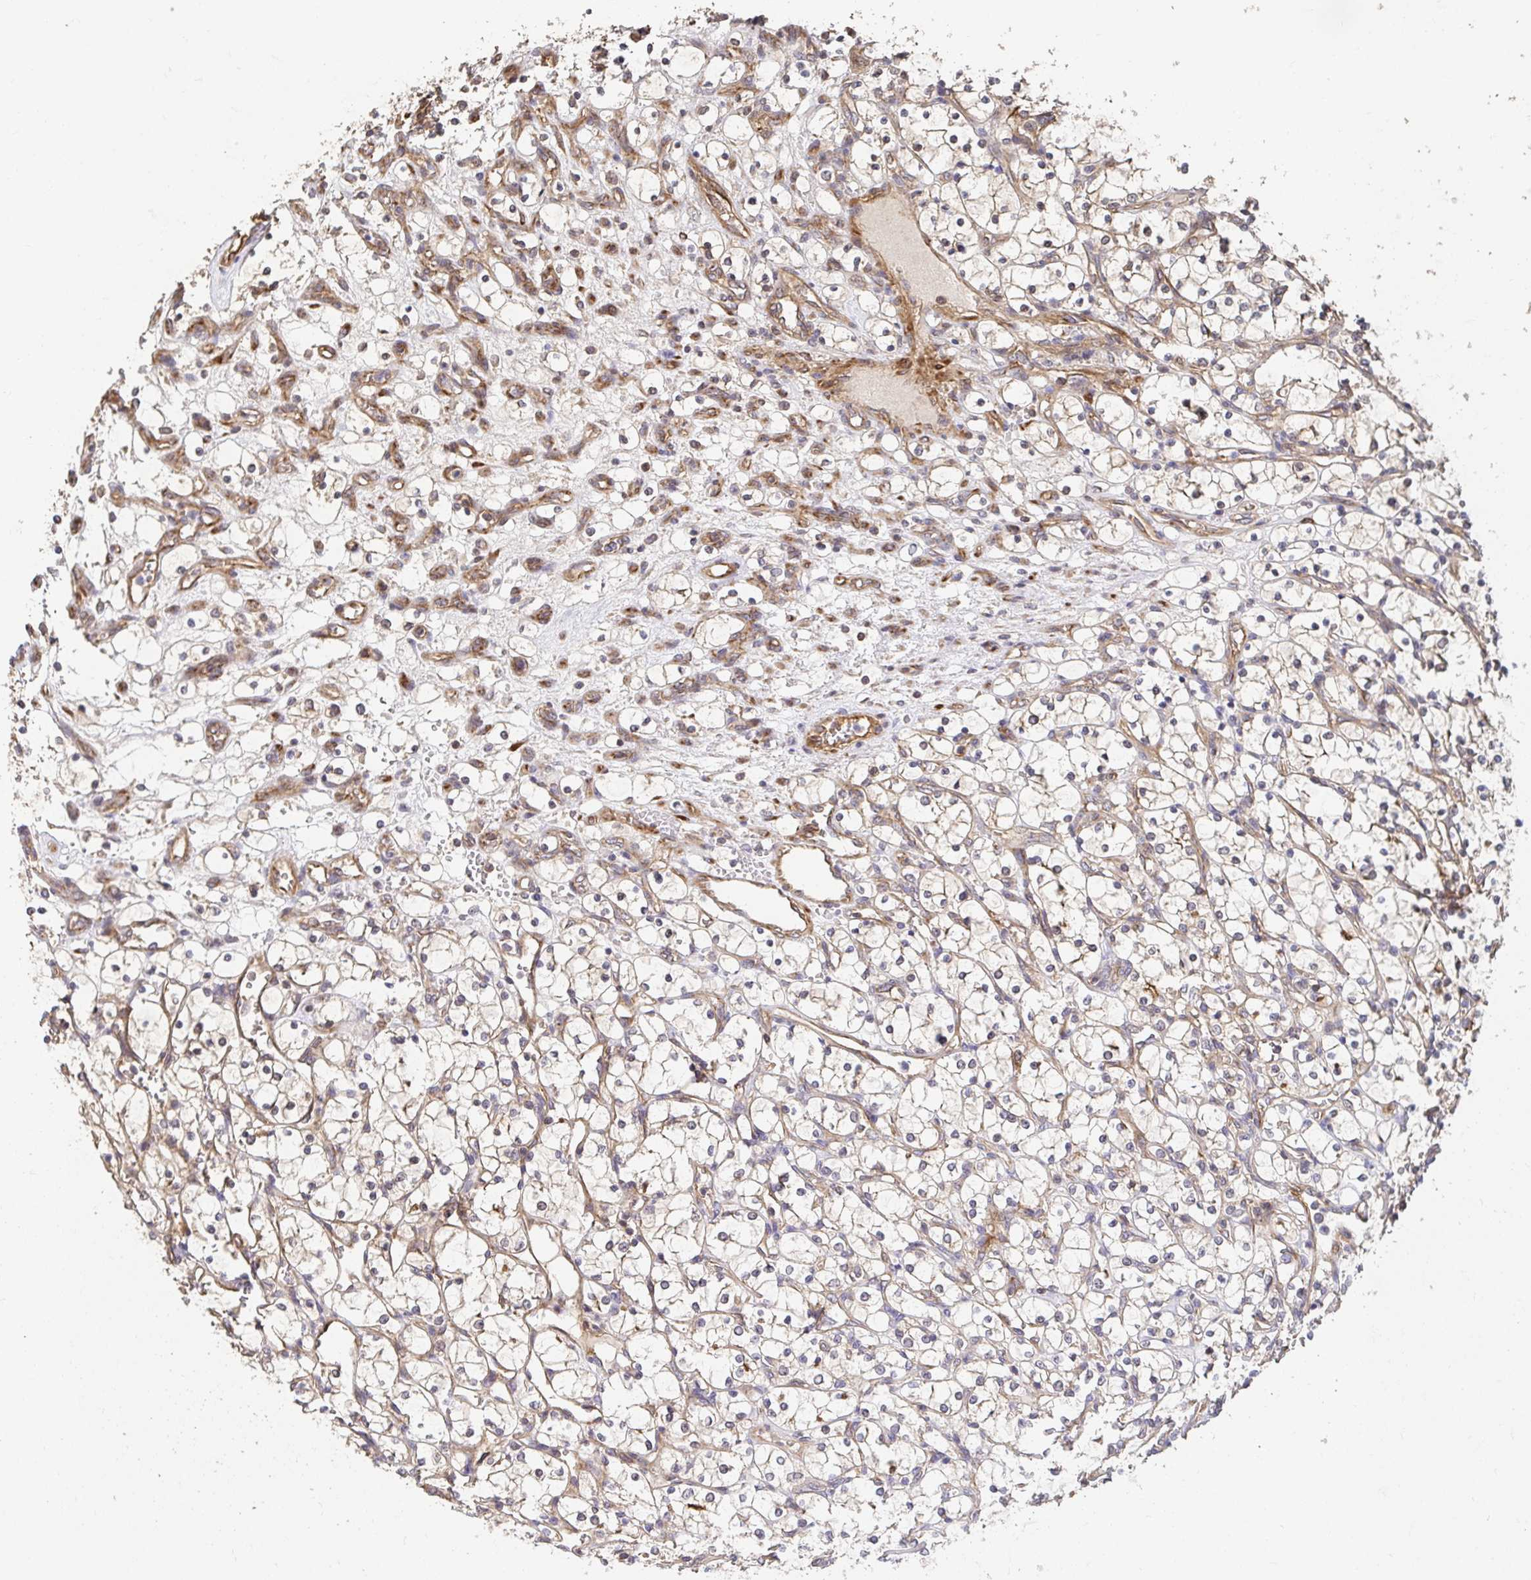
{"staining": {"intensity": "negative", "quantity": "none", "location": "none"}, "tissue": "renal cancer", "cell_type": "Tumor cells", "image_type": "cancer", "snomed": [{"axis": "morphology", "description": "Adenocarcinoma, NOS"}, {"axis": "topography", "description": "Kidney"}], "caption": "DAB immunohistochemical staining of human renal cancer exhibits no significant positivity in tumor cells.", "gene": "APBB1", "patient": {"sex": "female", "age": 69}}